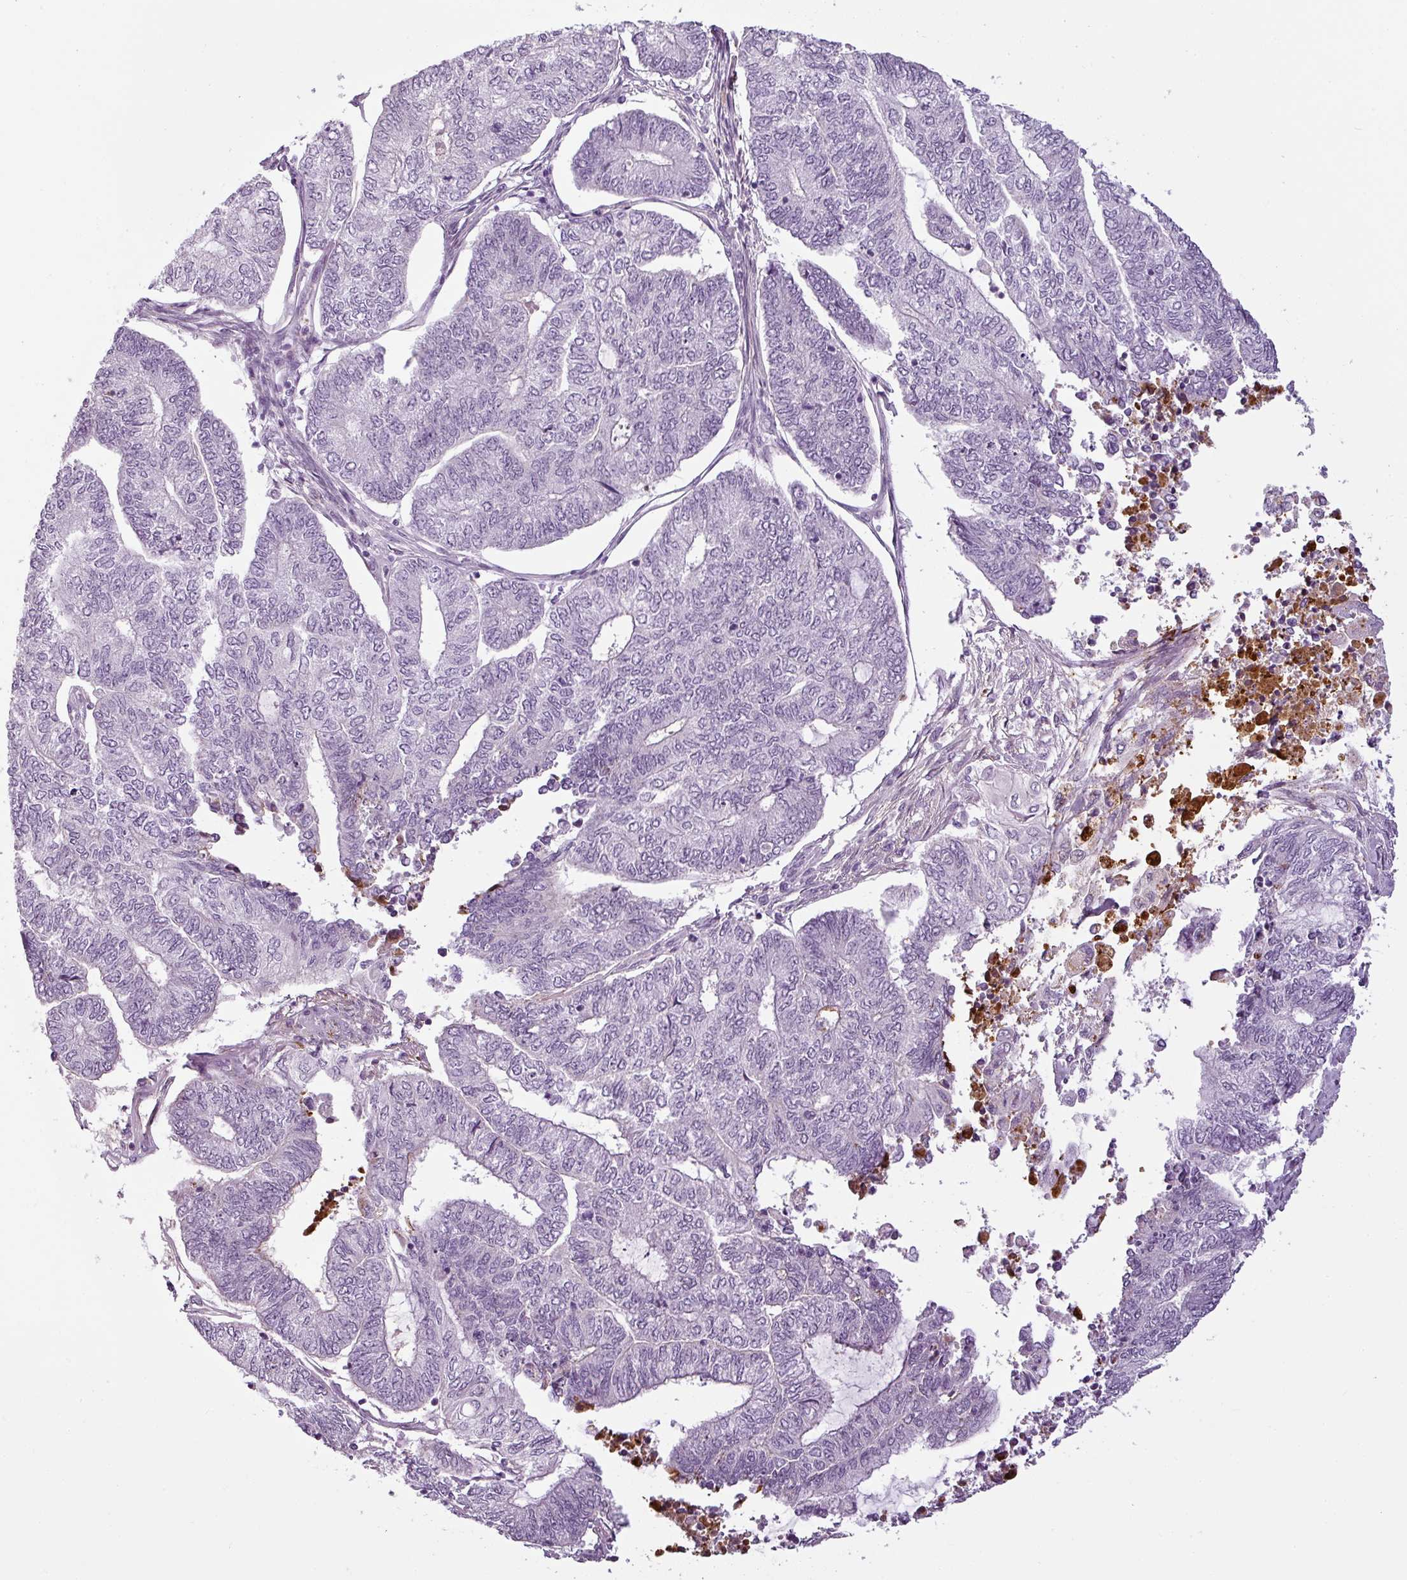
{"staining": {"intensity": "negative", "quantity": "none", "location": "none"}, "tissue": "endometrial cancer", "cell_type": "Tumor cells", "image_type": "cancer", "snomed": [{"axis": "morphology", "description": "Adenocarcinoma, NOS"}, {"axis": "topography", "description": "Uterus"}, {"axis": "topography", "description": "Endometrium"}], "caption": "Protein analysis of endometrial cancer (adenocarcinoma) reveals no significant positivity in tumor cells.", "gene": "APOC1", "patient": {"sex": "female", "age": 70}}